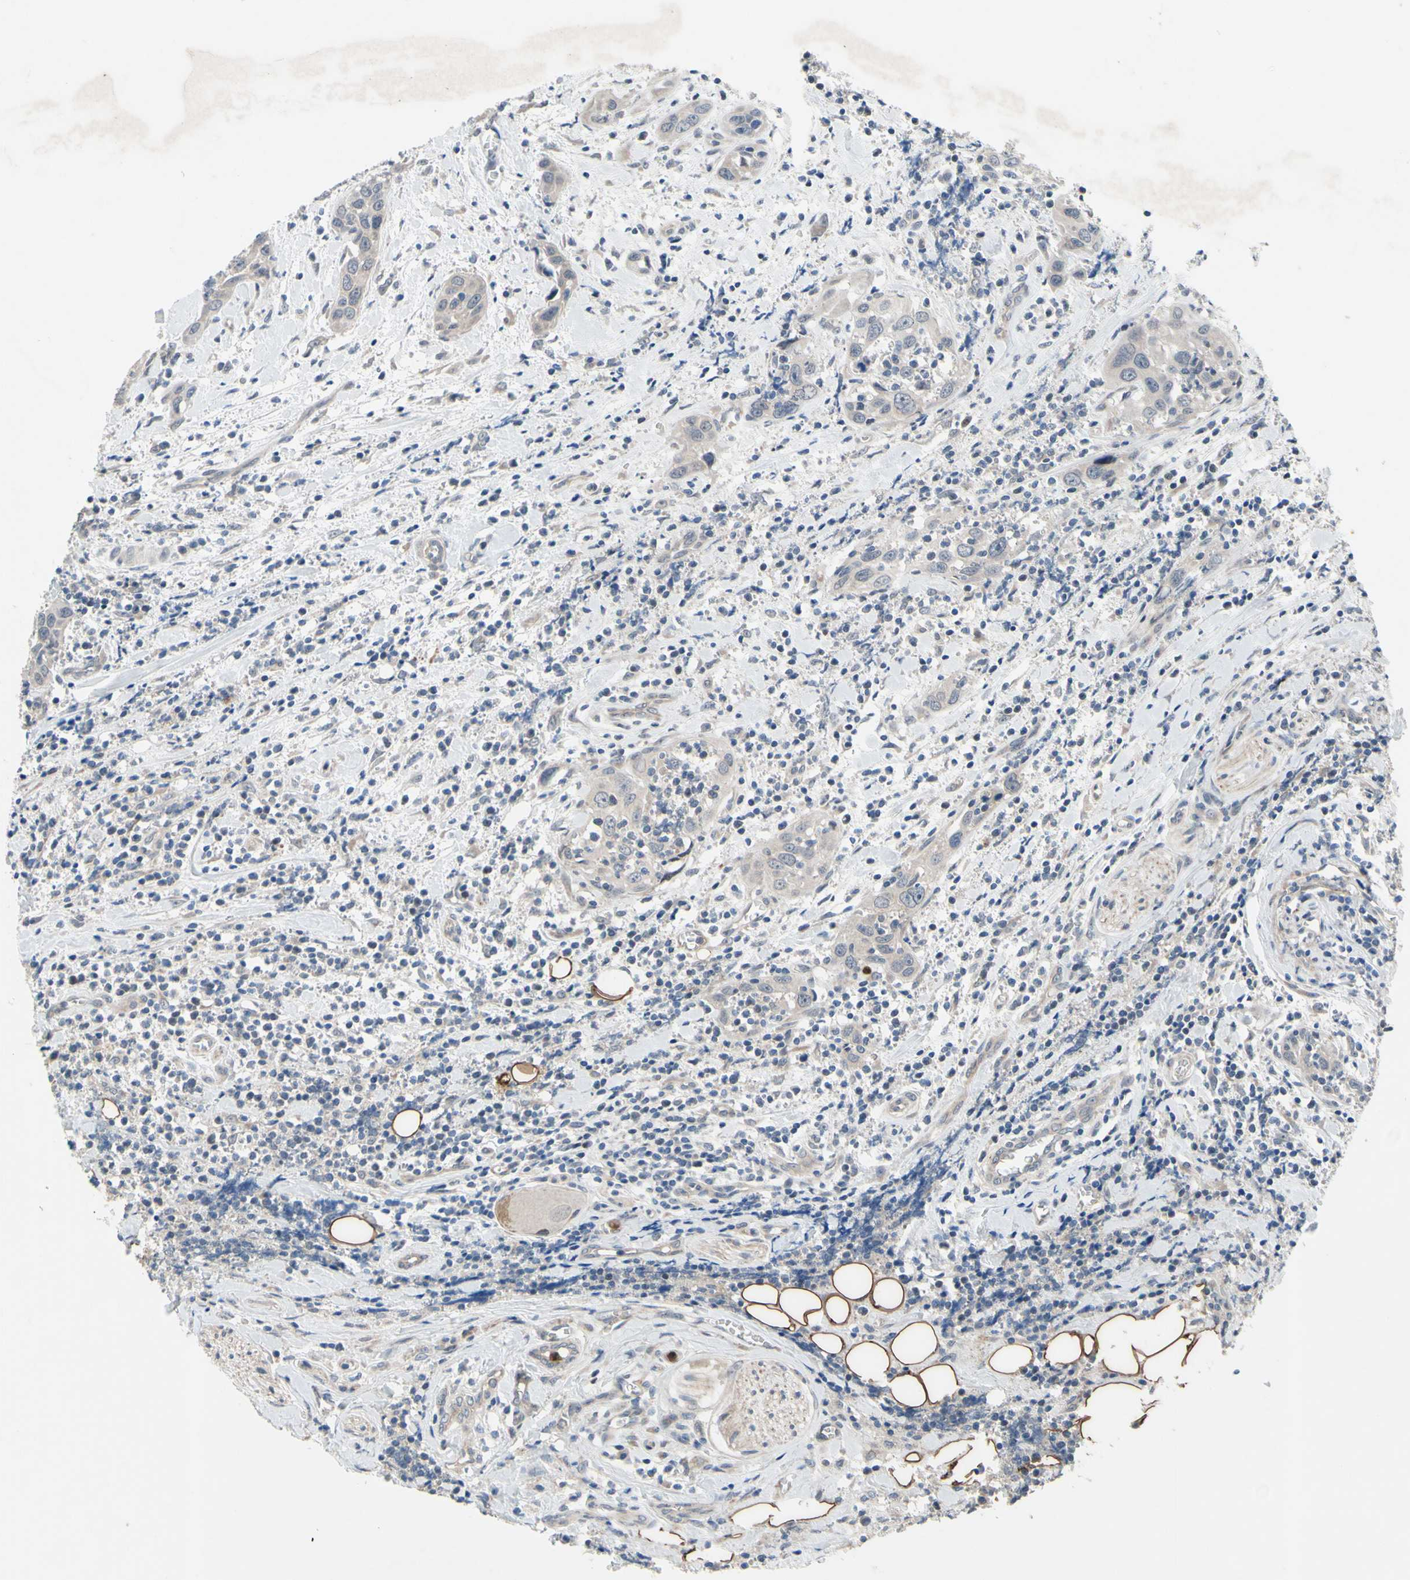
{"staining": {"intensity": "weak", "quantity": ">75%", "location": "cytoplasmic/membranous"}, "tissue": "head and neck cancer", "cell_type": "Tumor cells", "image_type": "cancer", "snomed": [{"axis": "morphology", "description": "Squamous cell carcinoma, NOS"}, {"axis": "topography", "description": "Oral tissue"}, {"axis": "topography", "description": "Head-Neck"}], "caption": "Head and neck cancer tissue exhibits weak cytoplasmic/membranous expression in approximately >75% of tumor cells", "gene": "GRAMD2B", "patient": {"sex": "female", "age": 50}}